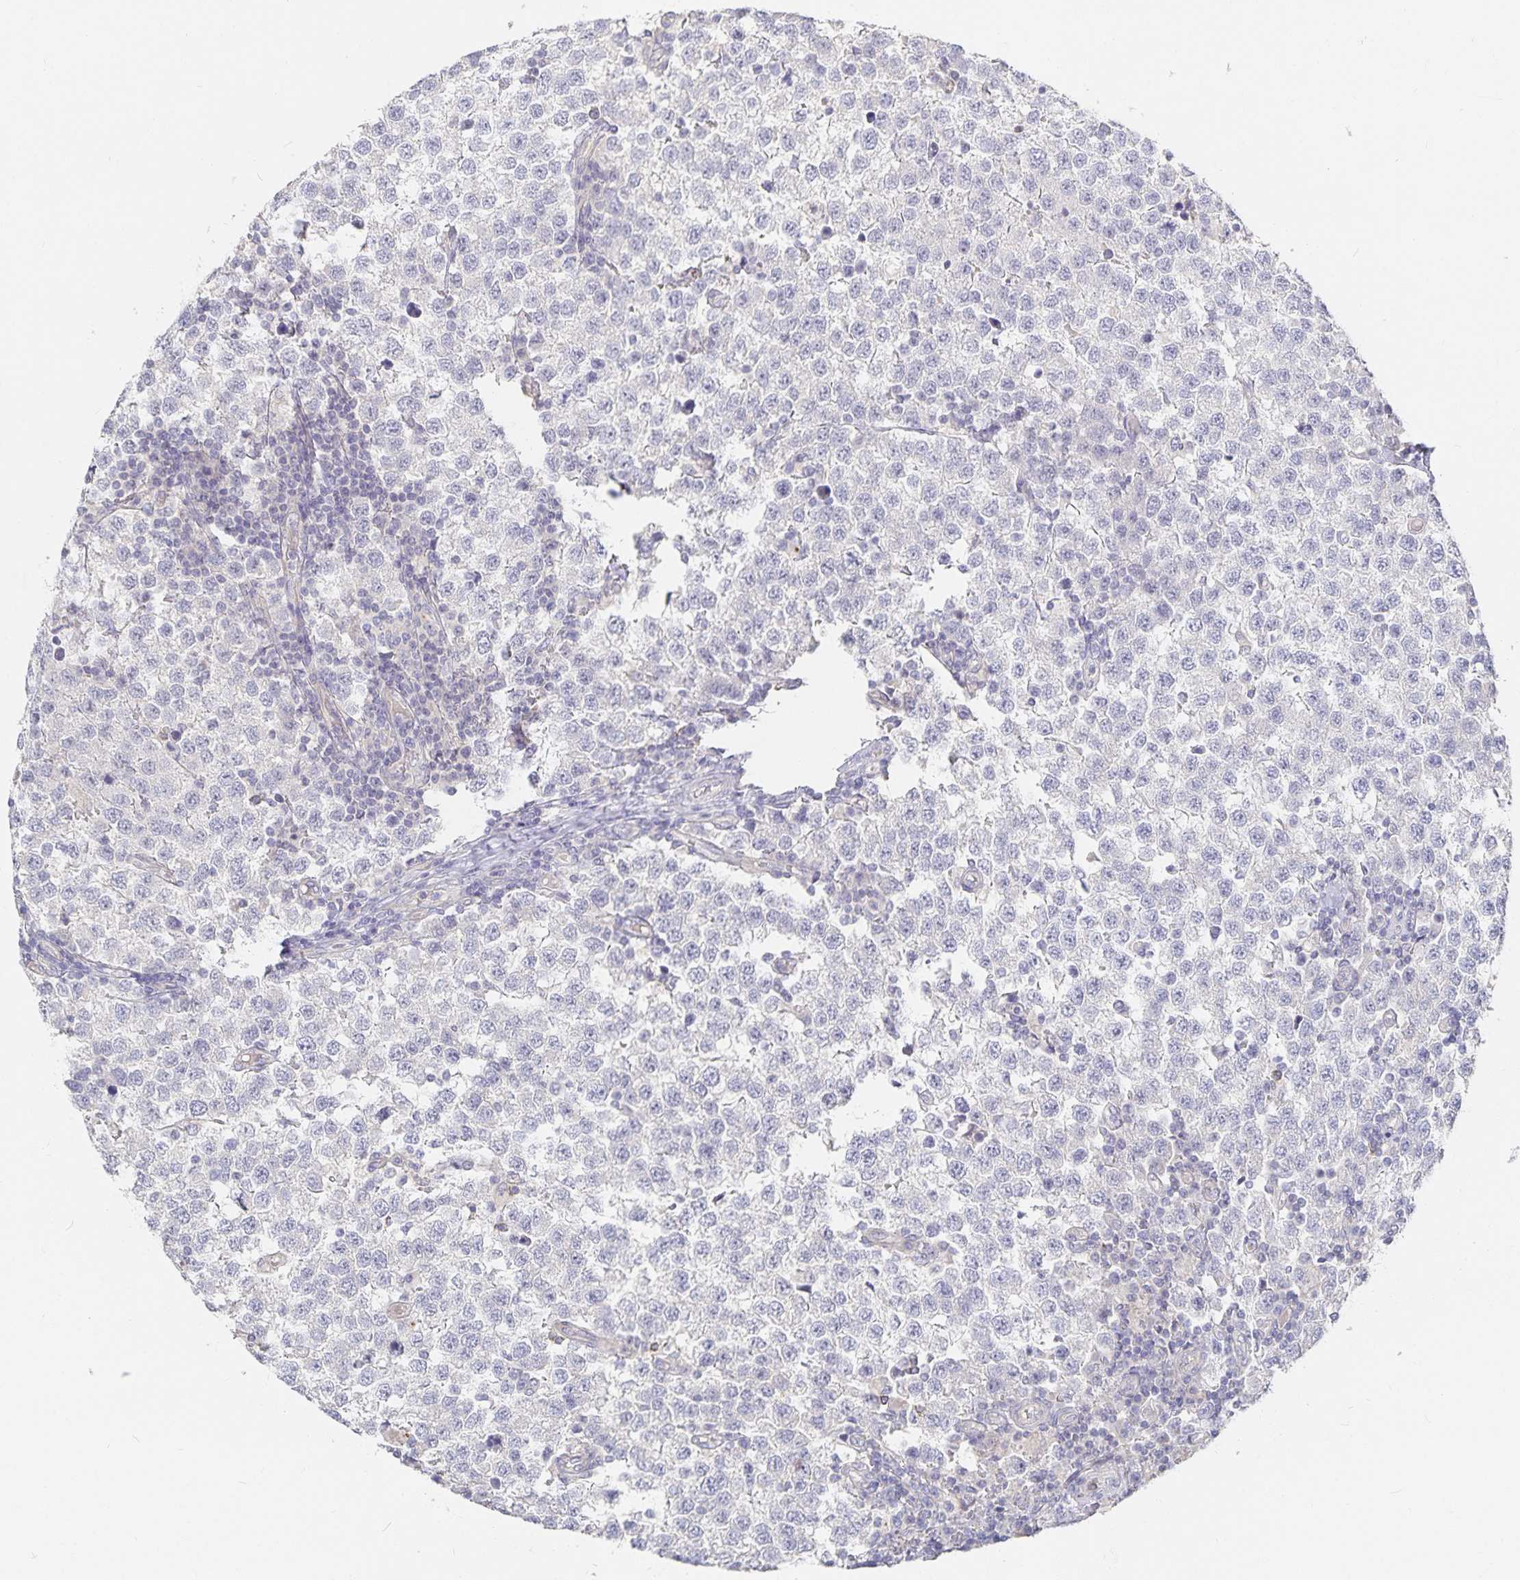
{"staining": {"intensity": "negative", "quantity": "none", "location": "none"}, "tissue": "testis cancer", "cell_type": "Tumor cells", "image_type": "cancer", "snomed": [{"axis": "morphology", "description": "Seminoma, NOS"}, {"axis": "topography", "description": "Testis"}], "caption": "IHC image of neoplastic tissue: testis cancer (seminoma) stained with DAB displays no significant protein positivity in tumor cells.", "gene": "DNAH9", "patient": {"sex": "male", "age": 34}}